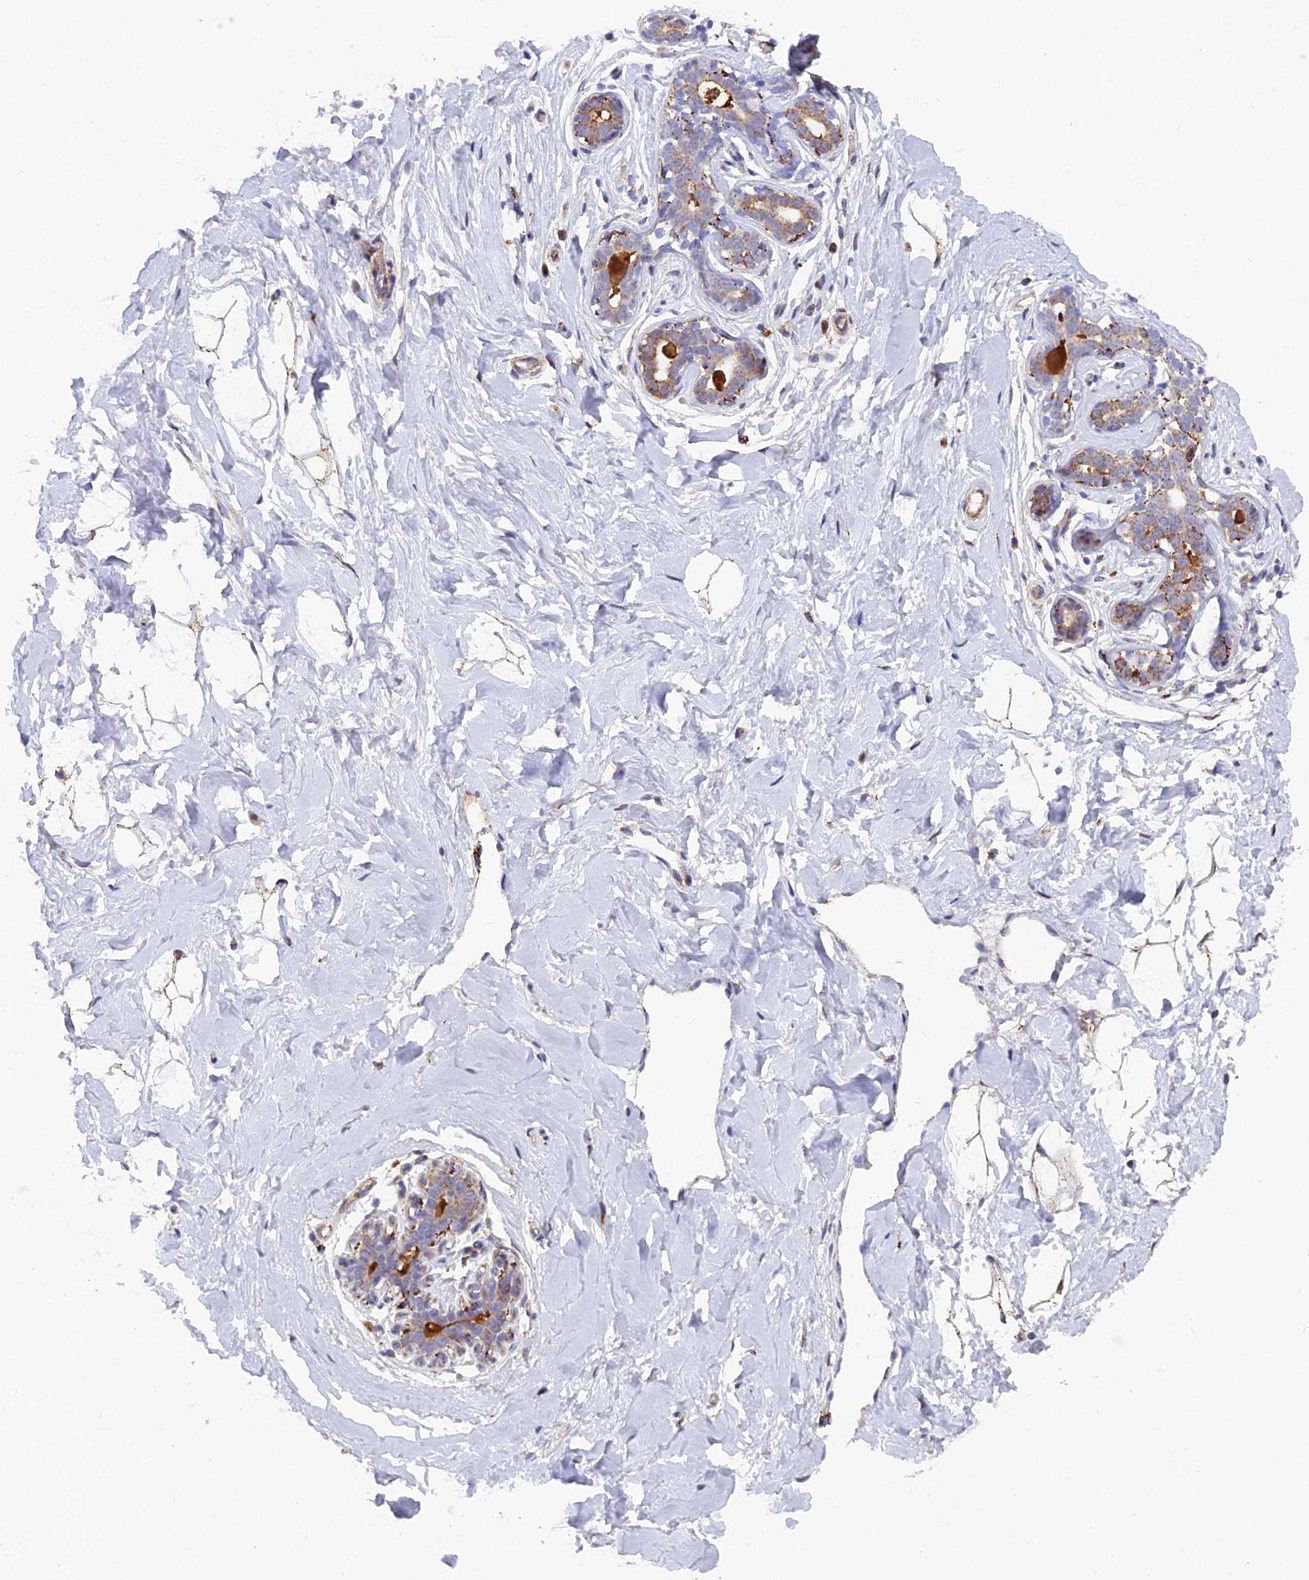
{"staining": {"intensity": "negative", "quantity": "none", "location": "none"}, "tissue": "breast", "cell_type": "Adipocytes", "image_type": "normal", "snomed": [{"axis": "morphology", "description": "Normal tissue, NOS"}, {"axis": "morphology", "description": "Adenoma, NOS"}, {"axis": "topography", "description": "Breast"}], "caption": "Immunohistochemistry (IHC) micrograph of benign human breast stained for a protein (brown), which demonstrates no expression in adipocytes. Nuclei are stained in blue.", "gene": "TIGD6", "patient": {"sex": "female", "age": 23}}